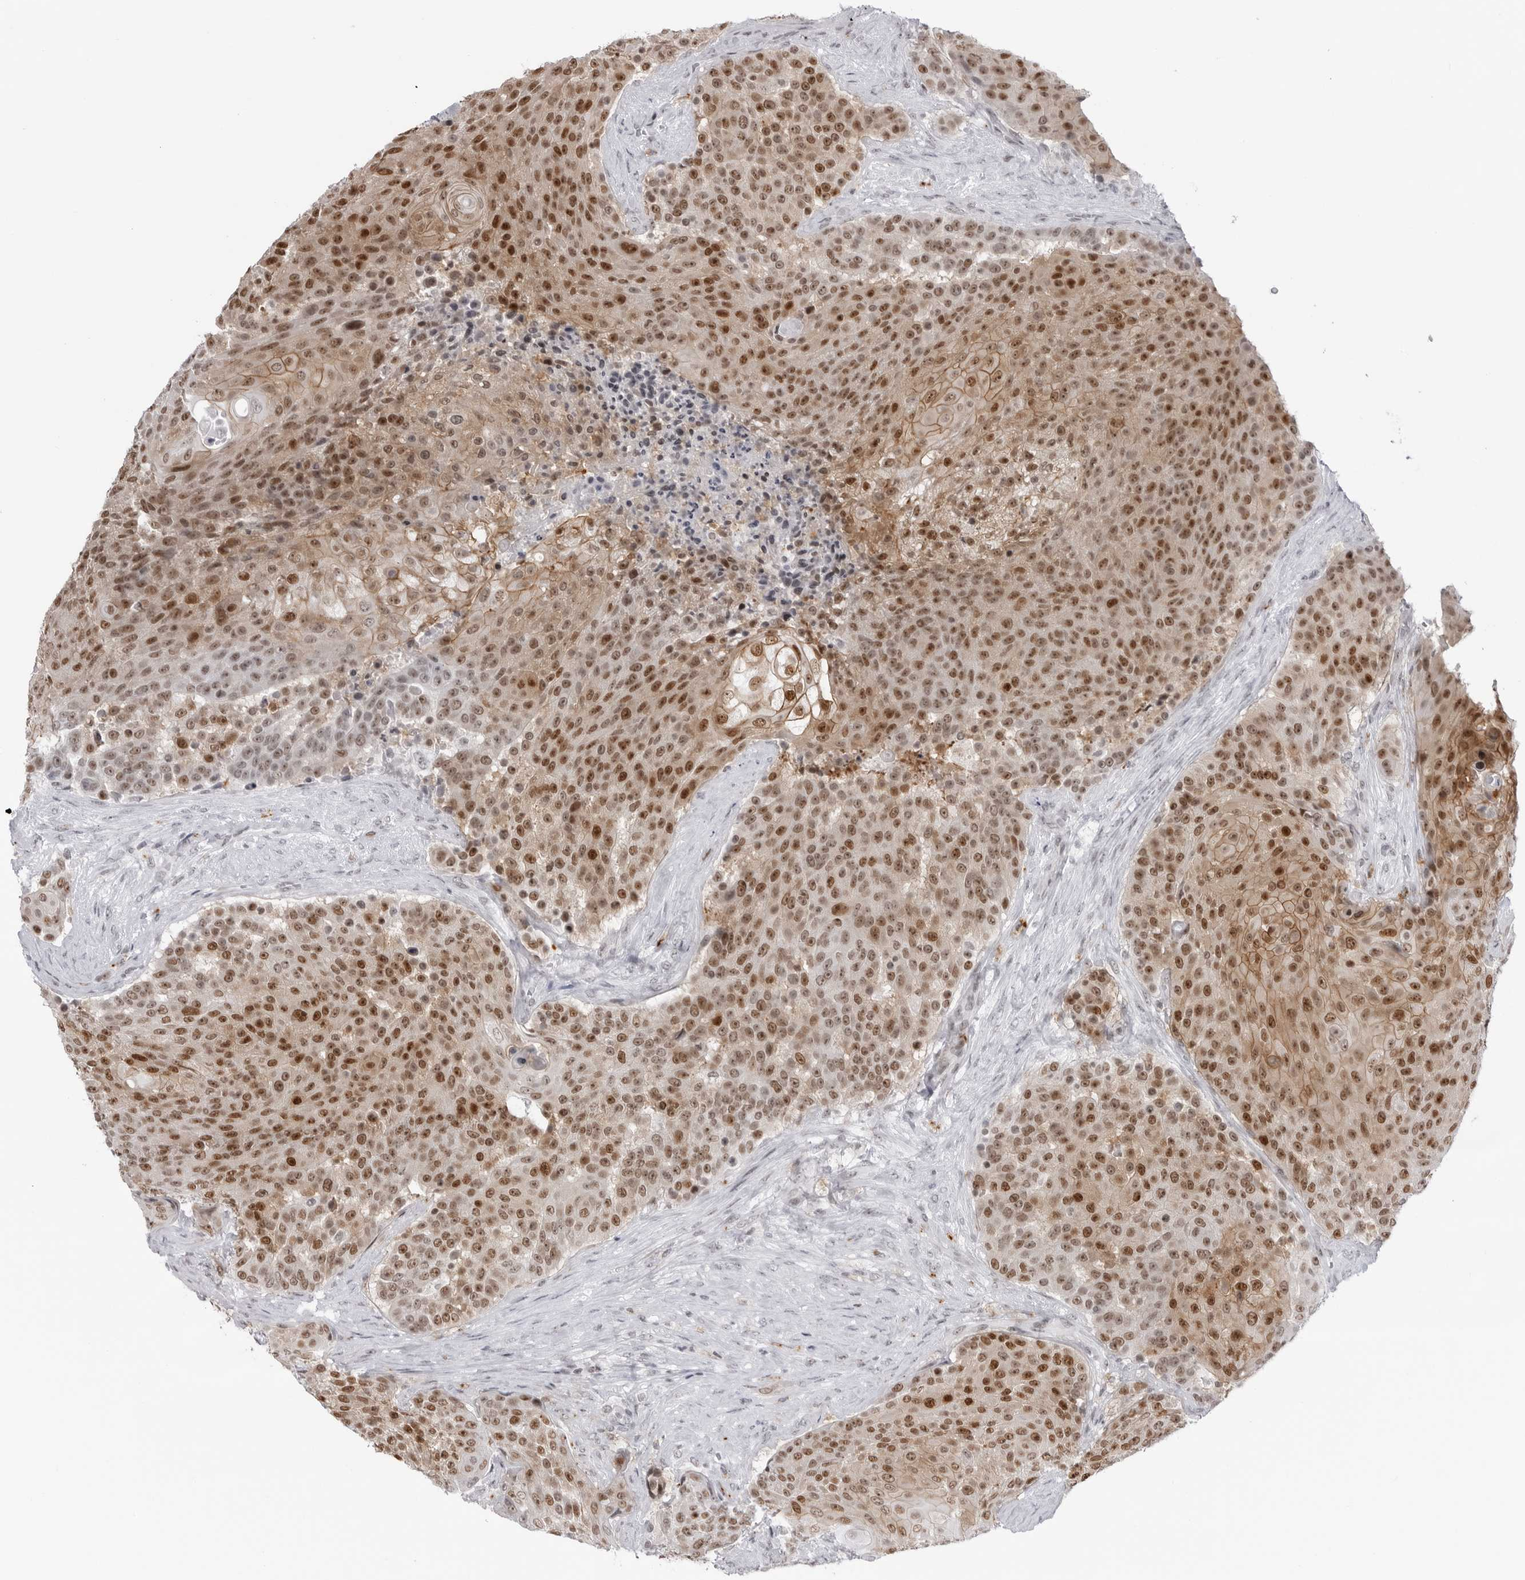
{"staining": {"intensity": "moderate", "quantity": ">75%", "location": "cytoplasmic/membranous,nuclear"}, "tissue": "urothelial cancer", "cell_type": "Tumor cells", "image_type": "cancer", "snomed": [{"axis": "morphology", "description": "Urothelial carcinoma, High grade"}, {"axis": "topography", "description": "Urinary bladder"}], "caption": "Immunohistochemical staining of human urothelial cancer exhibits moderate cytoplasmic/membranous and nuclear protein positivity in about >75% of tumor cells.", "gene": "TRIM66", "patient": {"sex": "female", "age": 63}}